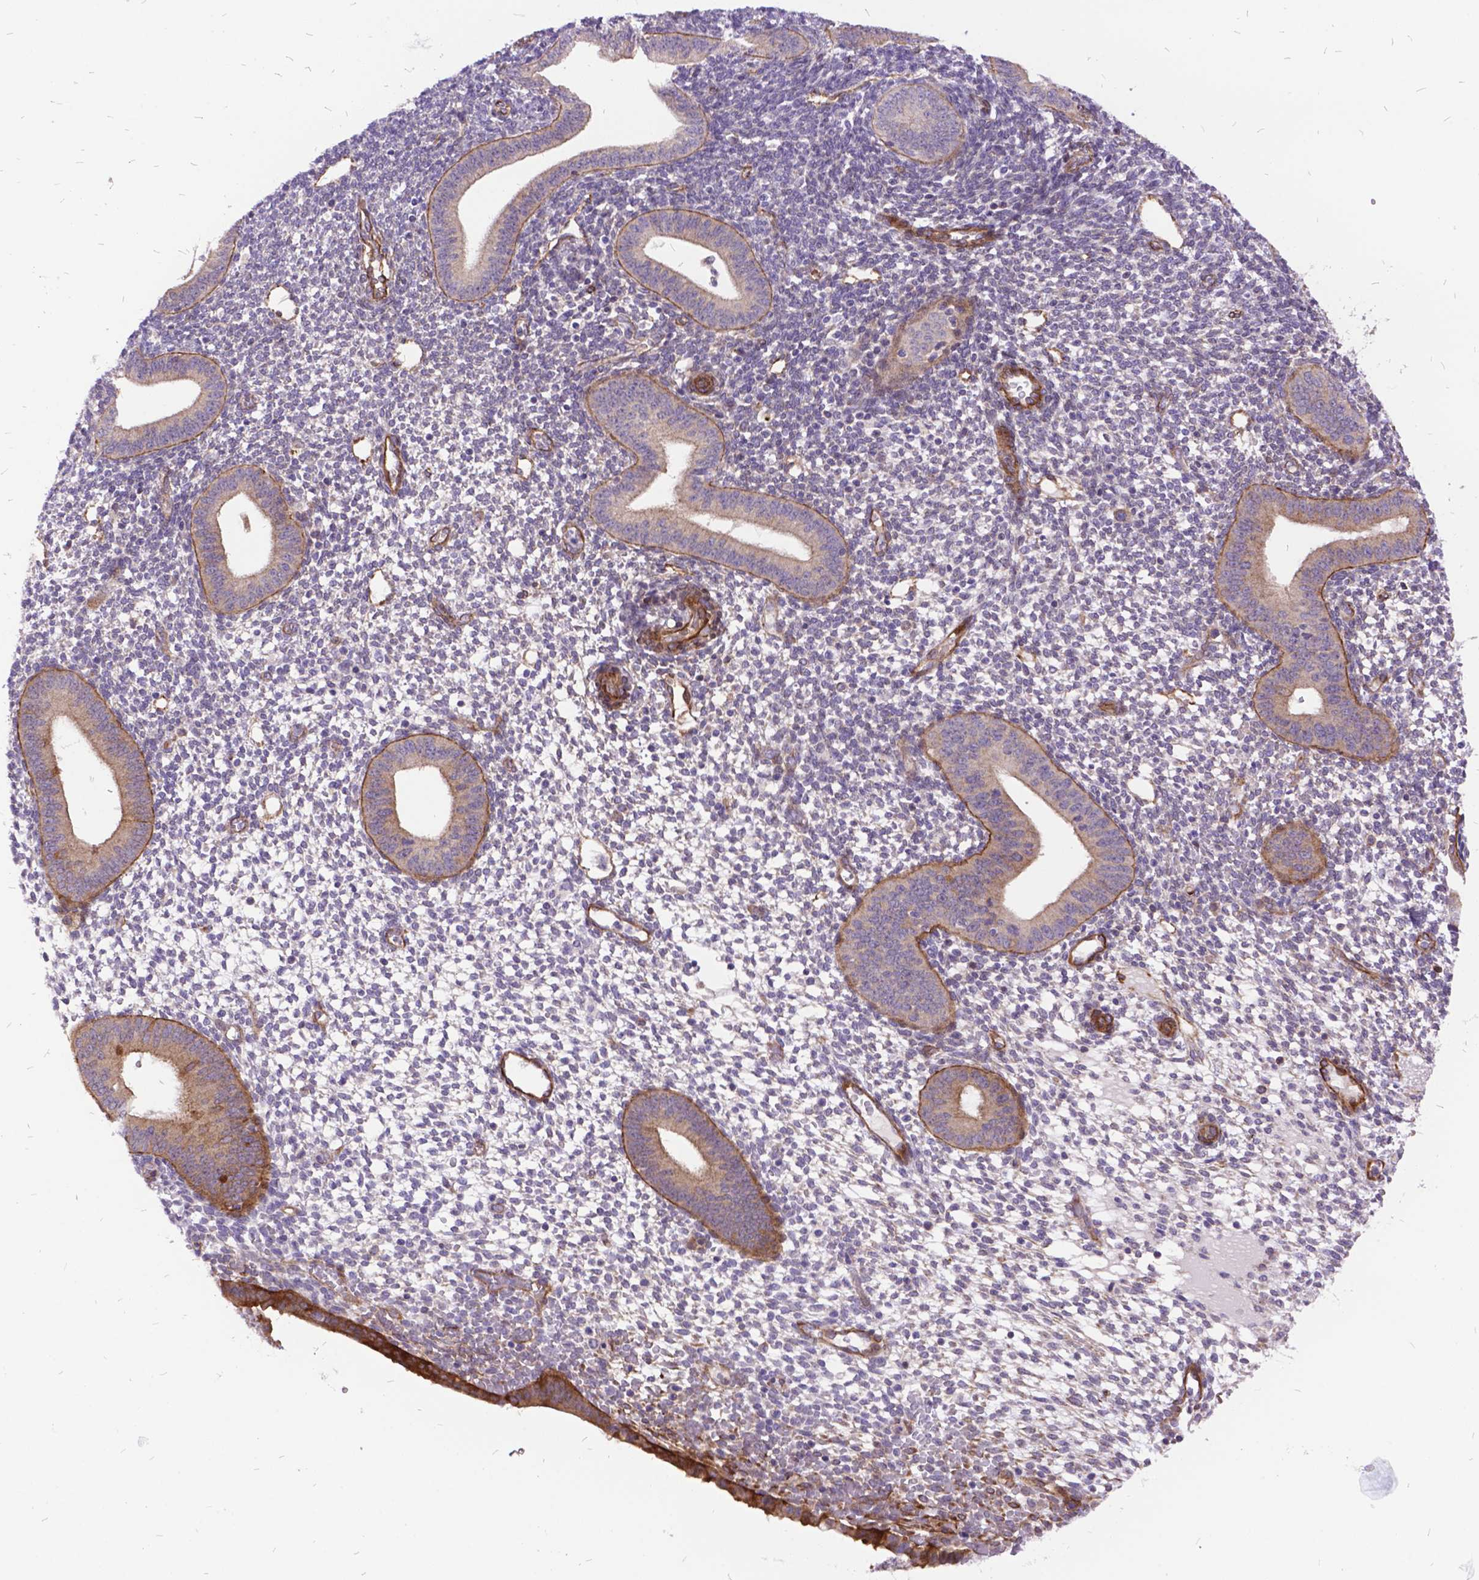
{"staining": {"intensity": "negative", "quantity": "none", "location": "none"}, "tissue": "endometrium", "cell_type": "Cells in endometrial stroma", "image_type": "normal", "snomed": [{"axis": "morphology", "description": "Normal tissue, NOS"}, {"axis": "topography", "description": "Endometrium"}], "caption": "Immunohistochemical staining of unremarkable human endometrium displays no significant staining in cells in endometrial stroma.", "gene": "GRB7", "patient": {"sex": "female", "age": 40}}